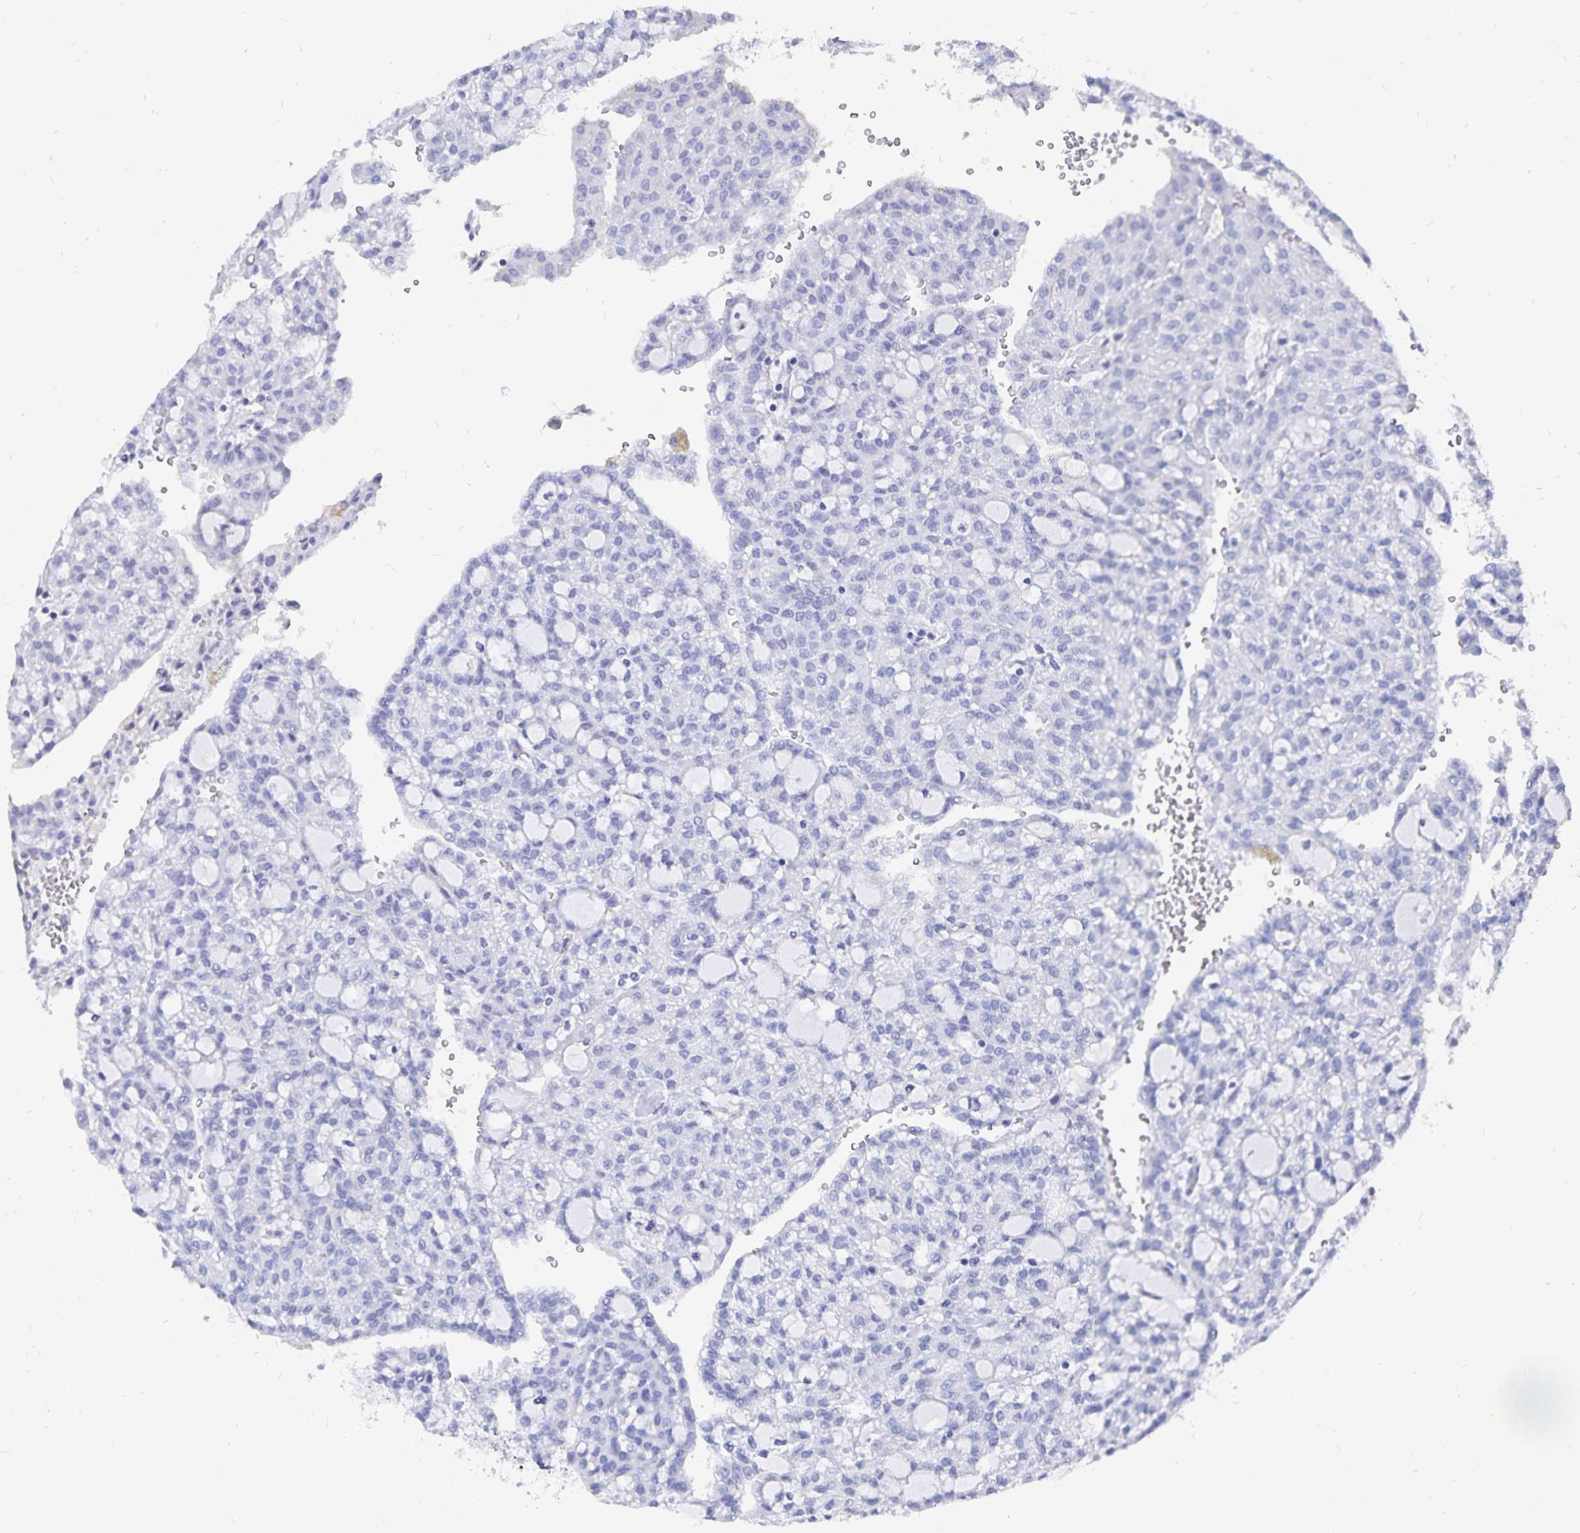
{"staining": {"intensity": "negative", "quantity": "none", "location": "none"}, "tissue": "renal cancer", "cell_type": "Tumor cells", "image_type": "cancer", "snomed": [{"axis": "morphology", "description": "Adenocarcinoma, NOS"}, {"axis": "topography", "description": "Kidney"}], "caption": "Renal adenocarcinoma stained for a protein using IHC shows no expression tumor cells.", "gene": "ADH1A", "patient": {"sex": "male", "age": 63}}